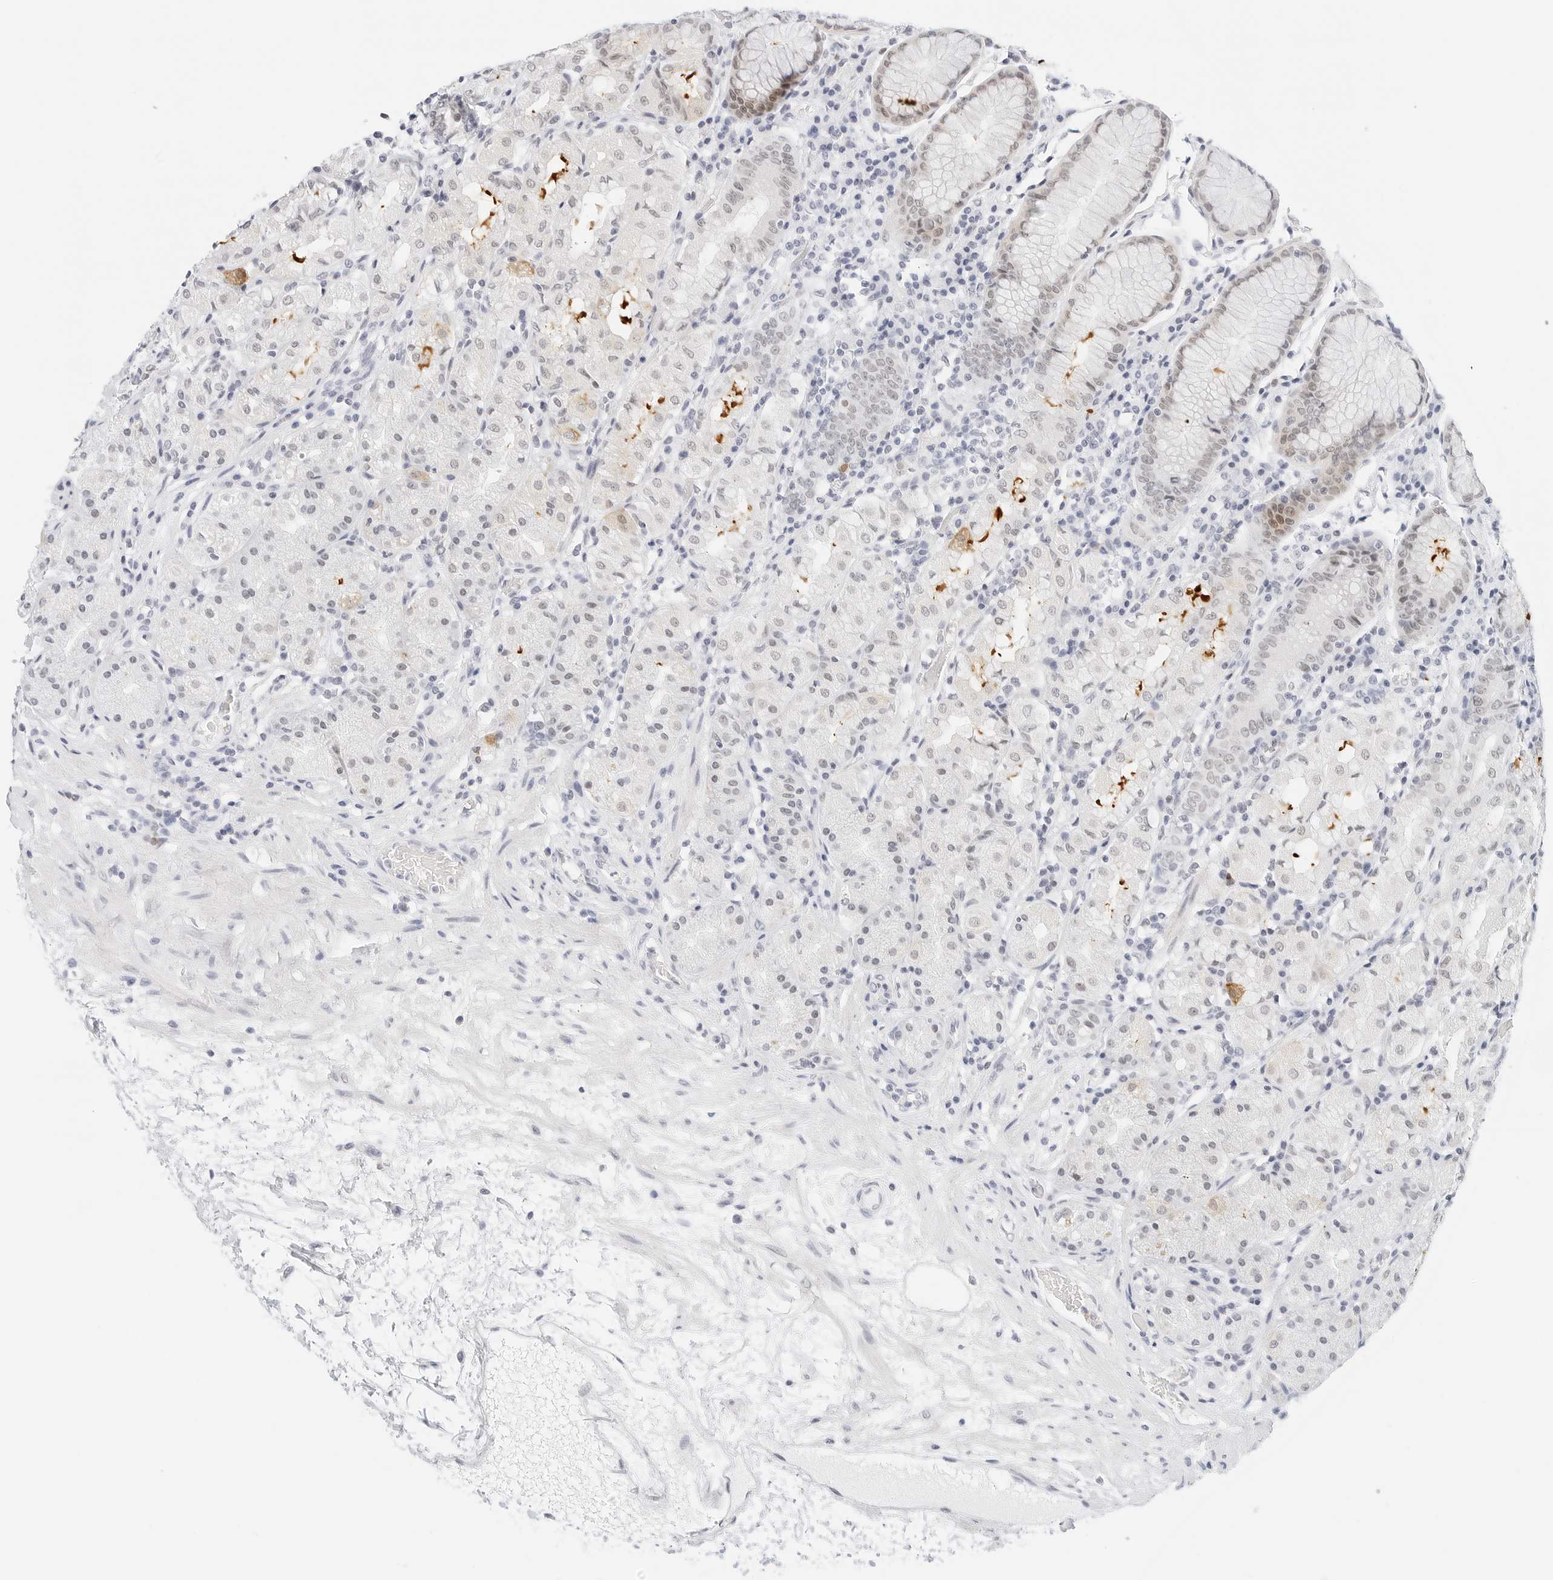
{"staining": {"intensity": "weak", "quantity": "<25%", "location": "cytoplasmic/membranous,nuclear"}, "tissue": "stomach", "cell_type": "Glandular cells", "image_type": "normal", "snomed": [{"axis": "morphology", "description": "Normal tissue, NOS"}, {"axis": "topography", "description": "Stomach, lower"}], "caption": "A histopathology image of stomach stained for a protein reveals no brown staining in glandular cells.", "gene": "CD22", "patient": {"sex": "female", "age": 56}}